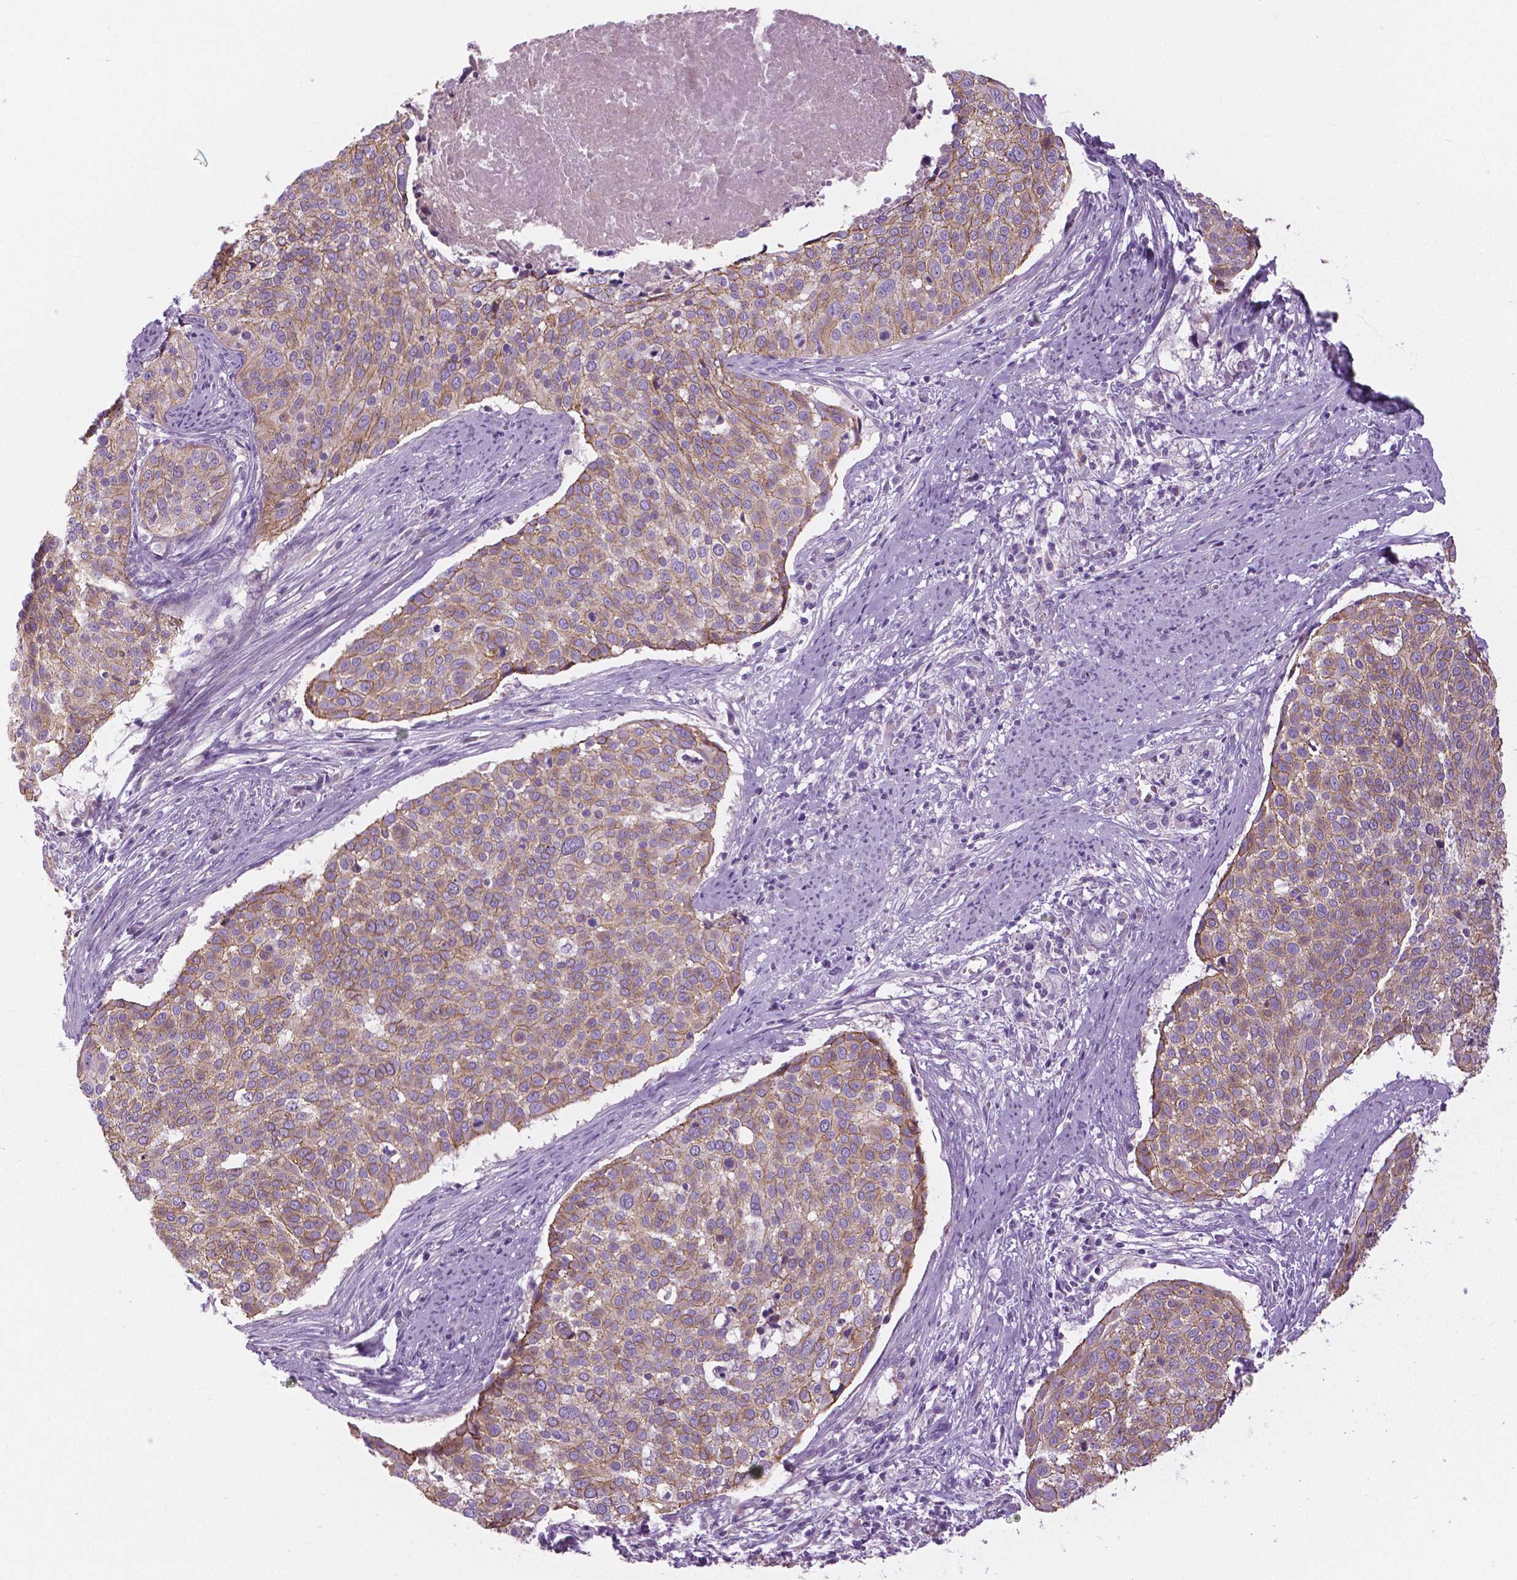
{"staining": {"intensity": "weak", "quantity": "25%-75%", "location": "cytoplasmic/membranous"}, "tissue": "cervical cancer", "cell_type": "Tumor cells", "image_type": "cancer", "snomed": [{"axis": "morphology", "description": "Squamous cell carcinoma, NOS"}, {"axis": "topography", "description": "Cervix"}], "caption": "Tumor cells exhibit weak cytoplasmic/membranous expression in about 25%-75% of cells in cervical cancer.", "gene": "SERPINI1", "patient": {"sex": "female", "age": 39}}